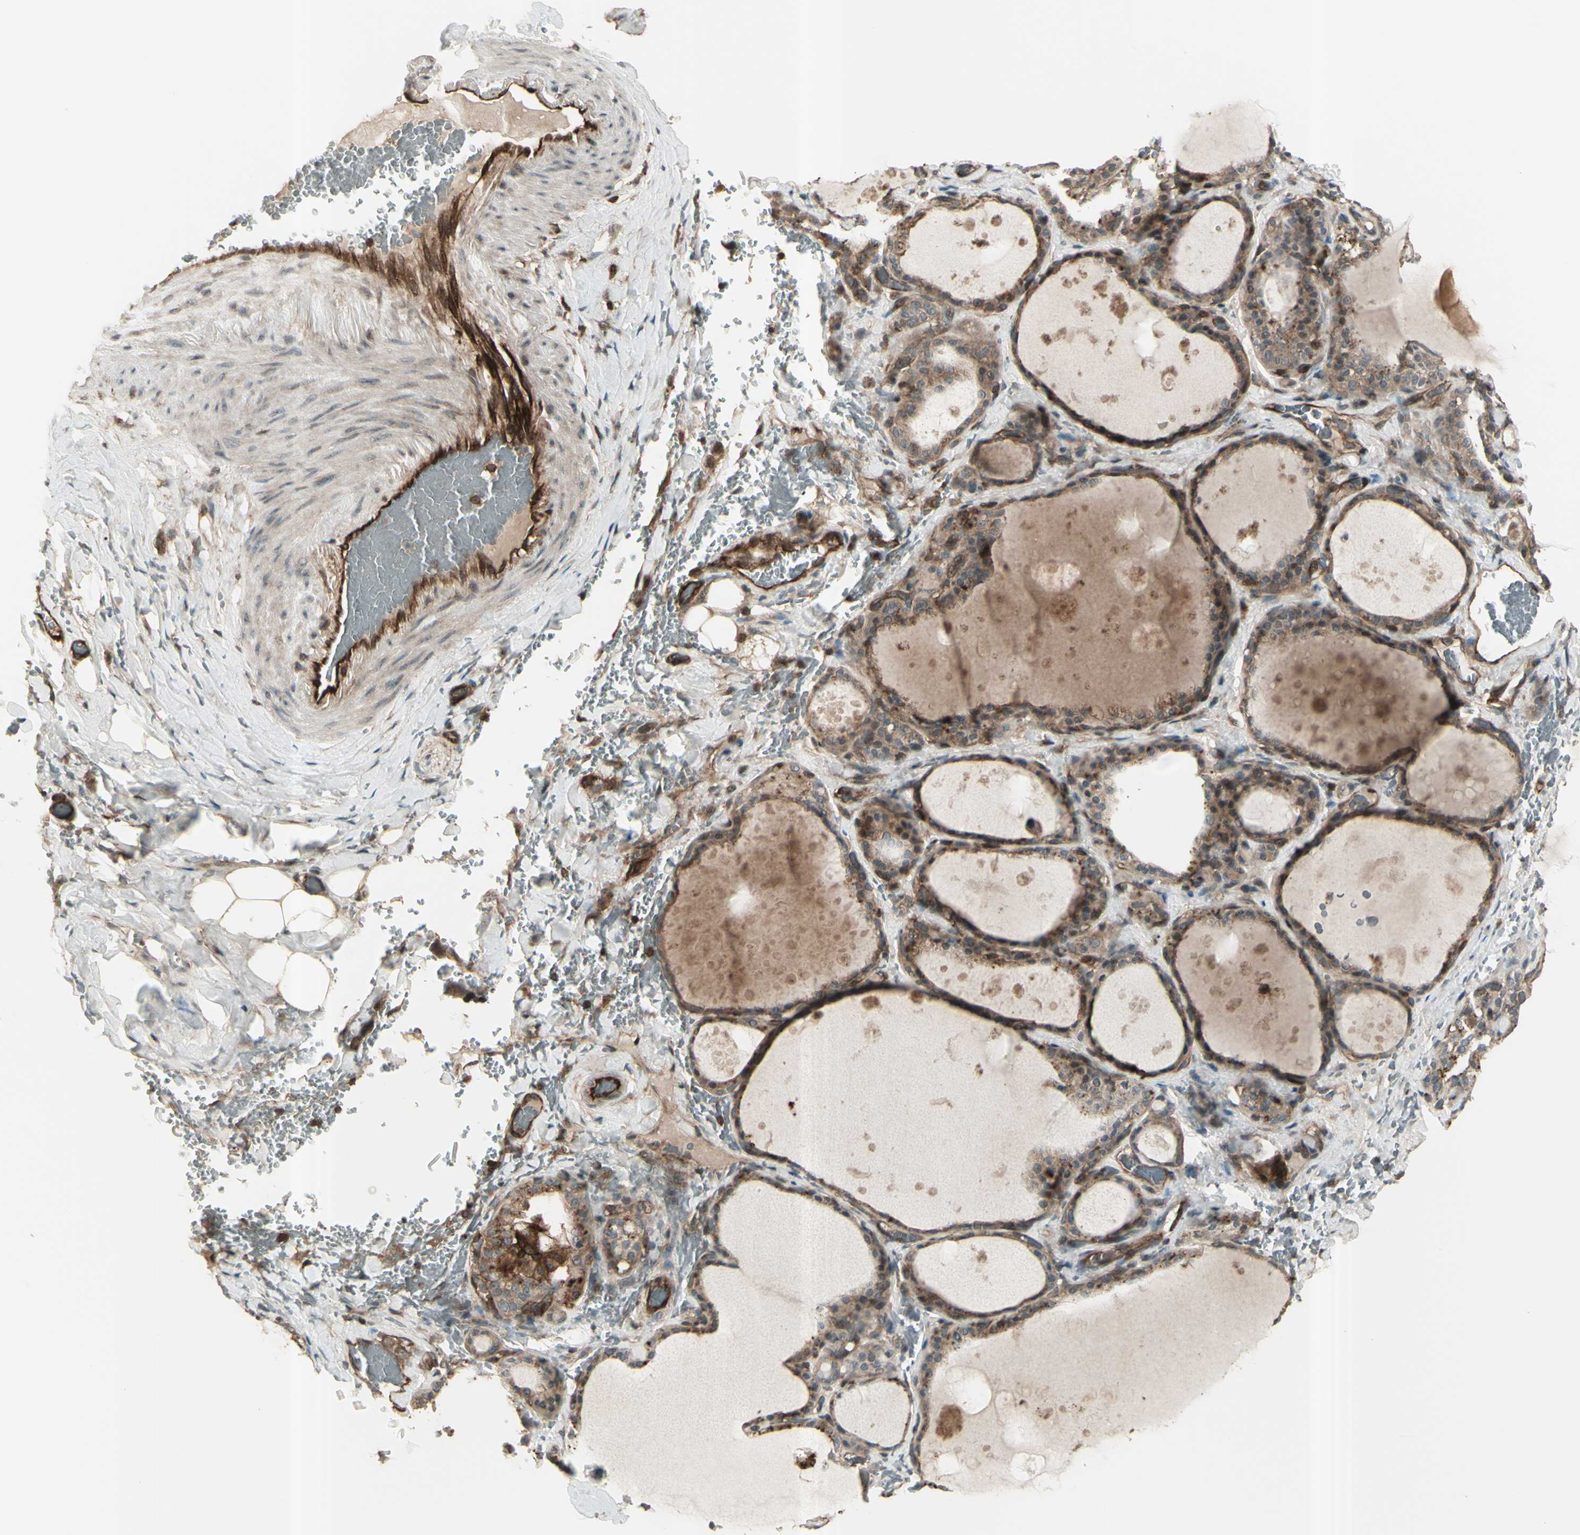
{"staining": {"intensity": "moderate", "quantity": ">75%", "location": "cytoplasmic/membranous,nuclear"}, "tissue": "thyroid gland", "cell_type": "Glandular cells", "image_type": "normal", "snomed": [{"axis": "morphology", "description": "Normal tissue, NOS"}, {"axis": "topography", "description": "Thyroid gland"}], "caption": "Thyroid gland stained with IHC reveals moderate cytoplasmic/membranous,nuclear staining in approximately >75% of glandular cells.", "gene": "FXYD5", "patient": {"sex": "male", "age": 61}}